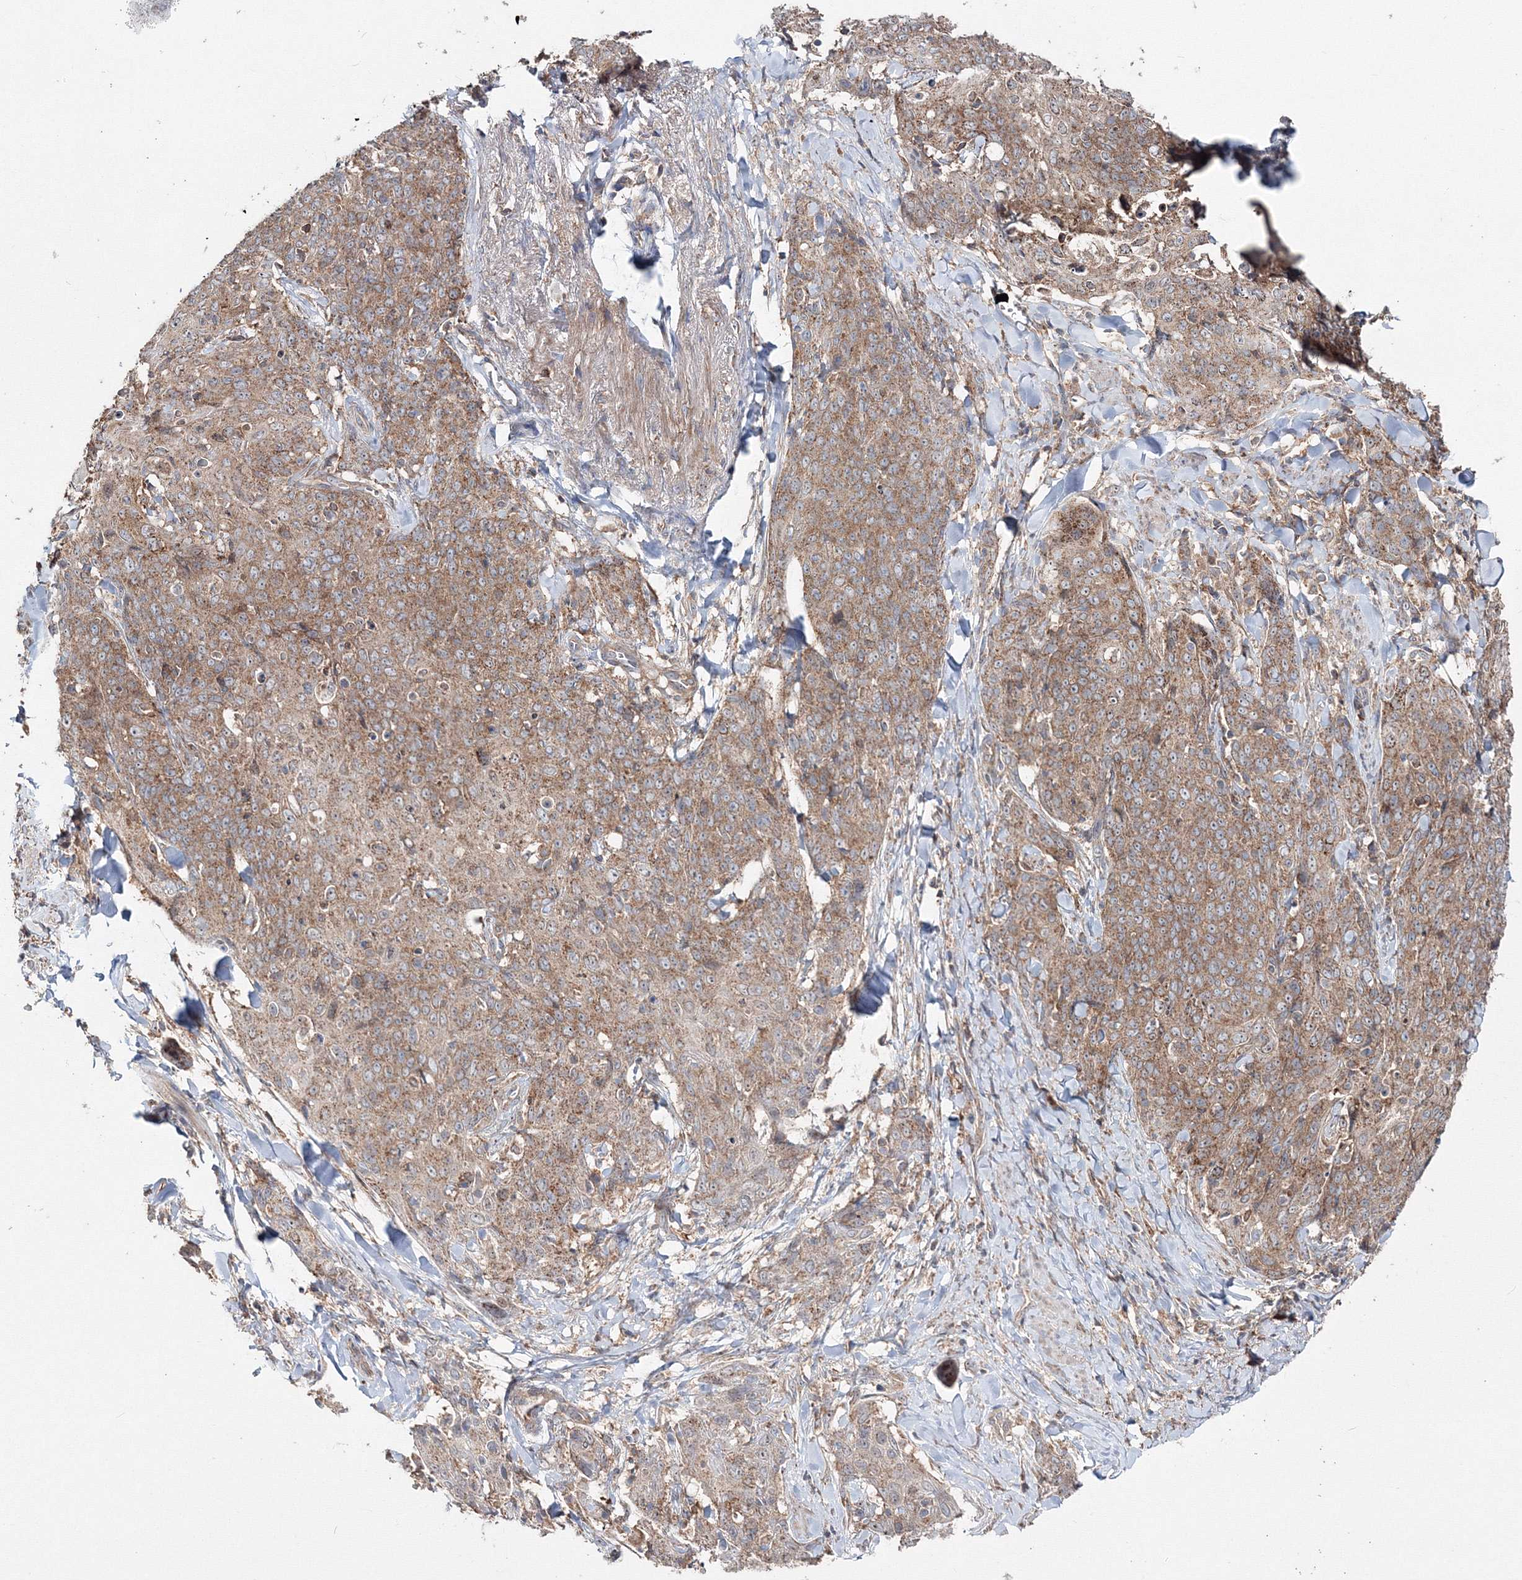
{"staining": {"intensity": "moderate", "quantity": ">75%", "location": "cytoplasmic/membranous"}, "tissue": "skin cancer", "cell_type": "Tumor cells", "image_type": "cancer", "snomed": [{"axis": "morphology", "description": "Squamous cell carcinoma, NOS"}, {"axis": "topography", "description": "Skin"}, {"axis": "topography", "description": "Vulva"}], "caption": "Moderate cytoplasmic/membranous protein positivity is appreciated in about >75% of tumor cells in skin cancer (squamous cell carcinoma).", "gene": "PEX13", "patient": {"sex": "female", "age": 85}}